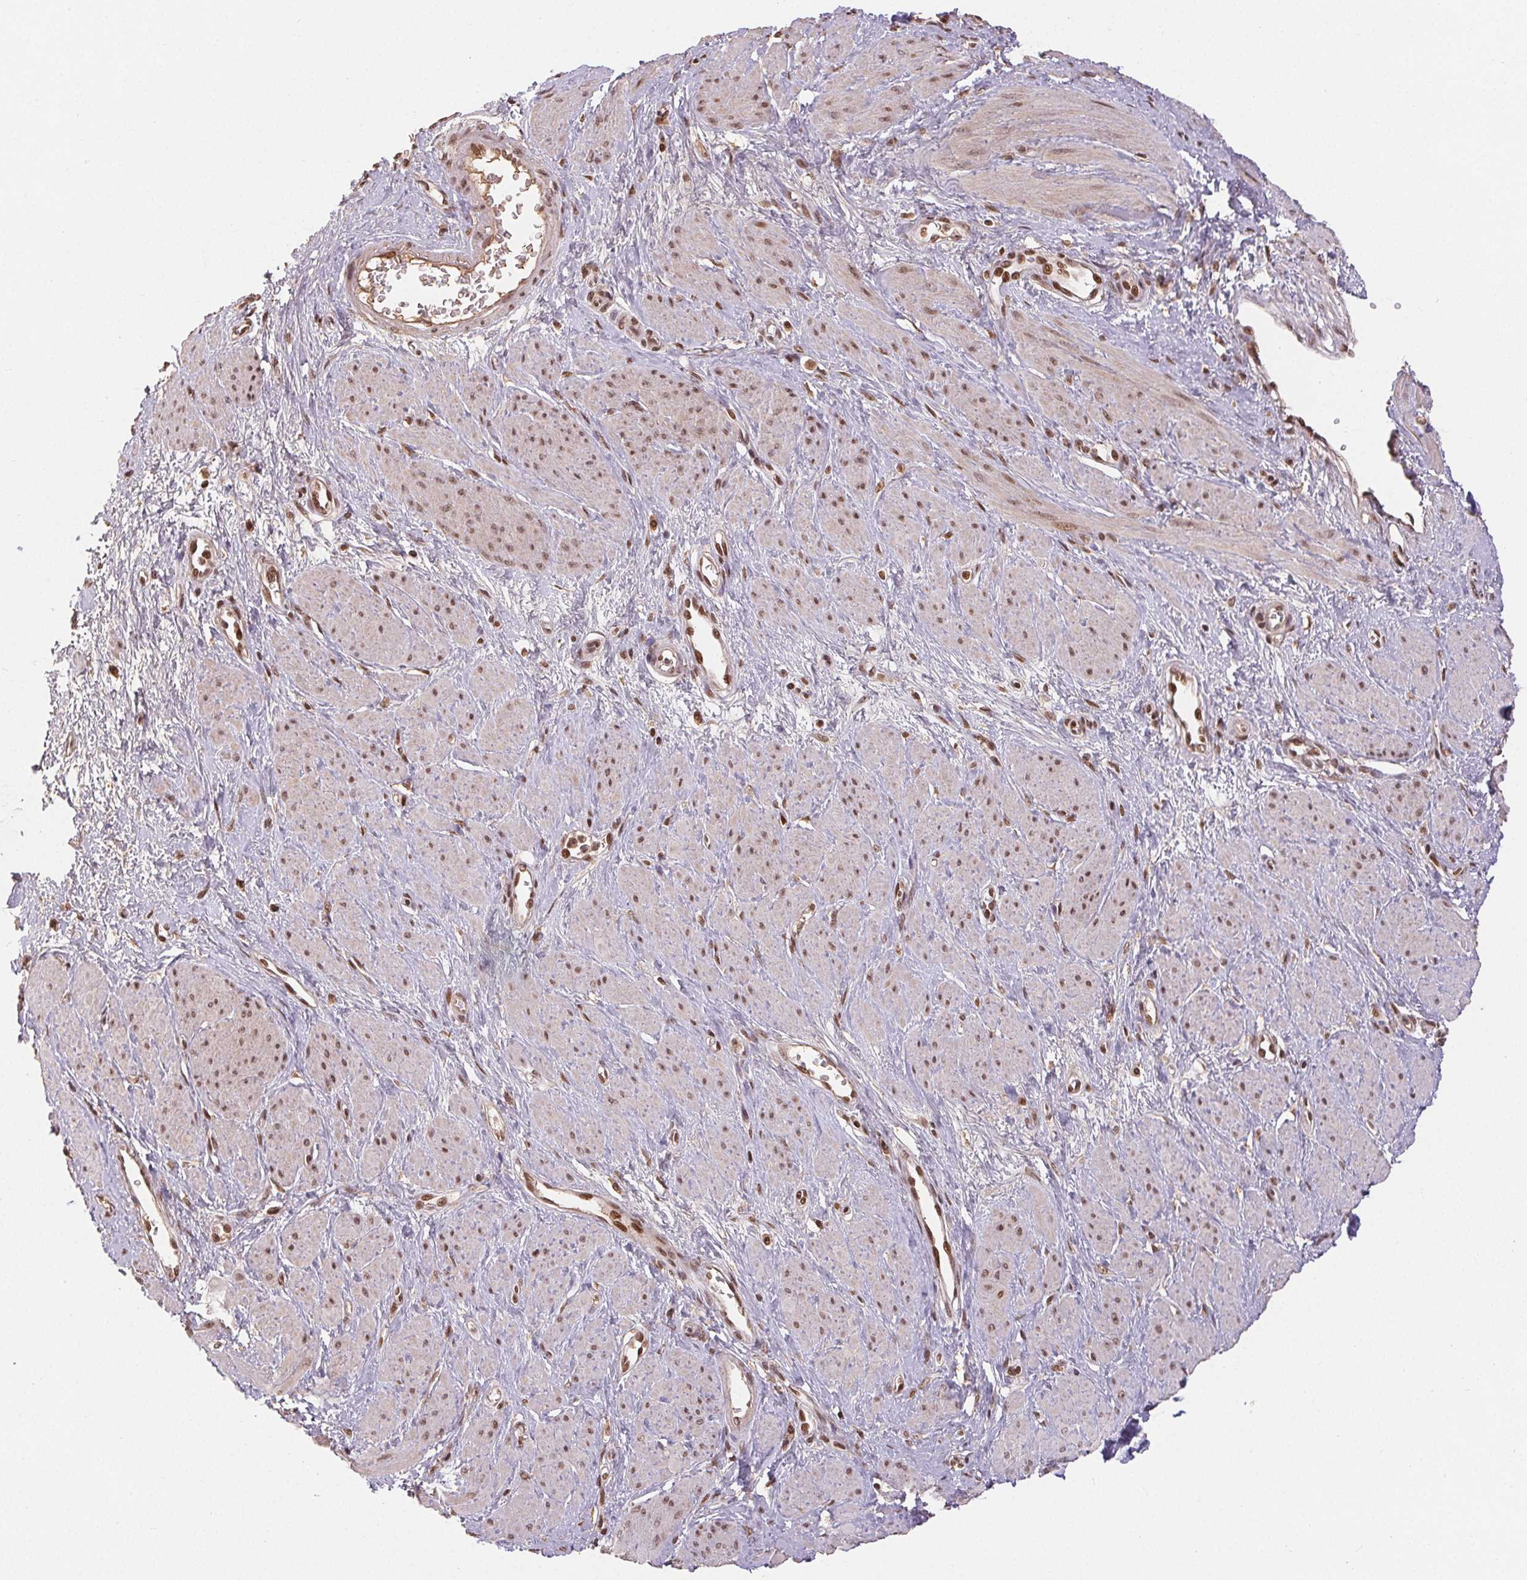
{"staining": {"intensity": "moderate", "quantity": ">75%", "location": "nuclear"}, "tissue": "smooth muscle", "cell_type": "Smooth muscle cells", "image_type": "normal", "snomed": [{"axis": "morphology", "description": "Normal tissue, NOS"}, {"axis": "topography", "description": "Smooth muscle"}, {"axis": "topography", "description": "Uterus"}], "caption": "Immunohistochemistry of benign human smooth muscle exhibits medium levels of moderate nuclear expression in about >75% of smooth muscle cells.", "gene": "MAPKAPK2", "patient": {"sex": "female", "age": 39}}